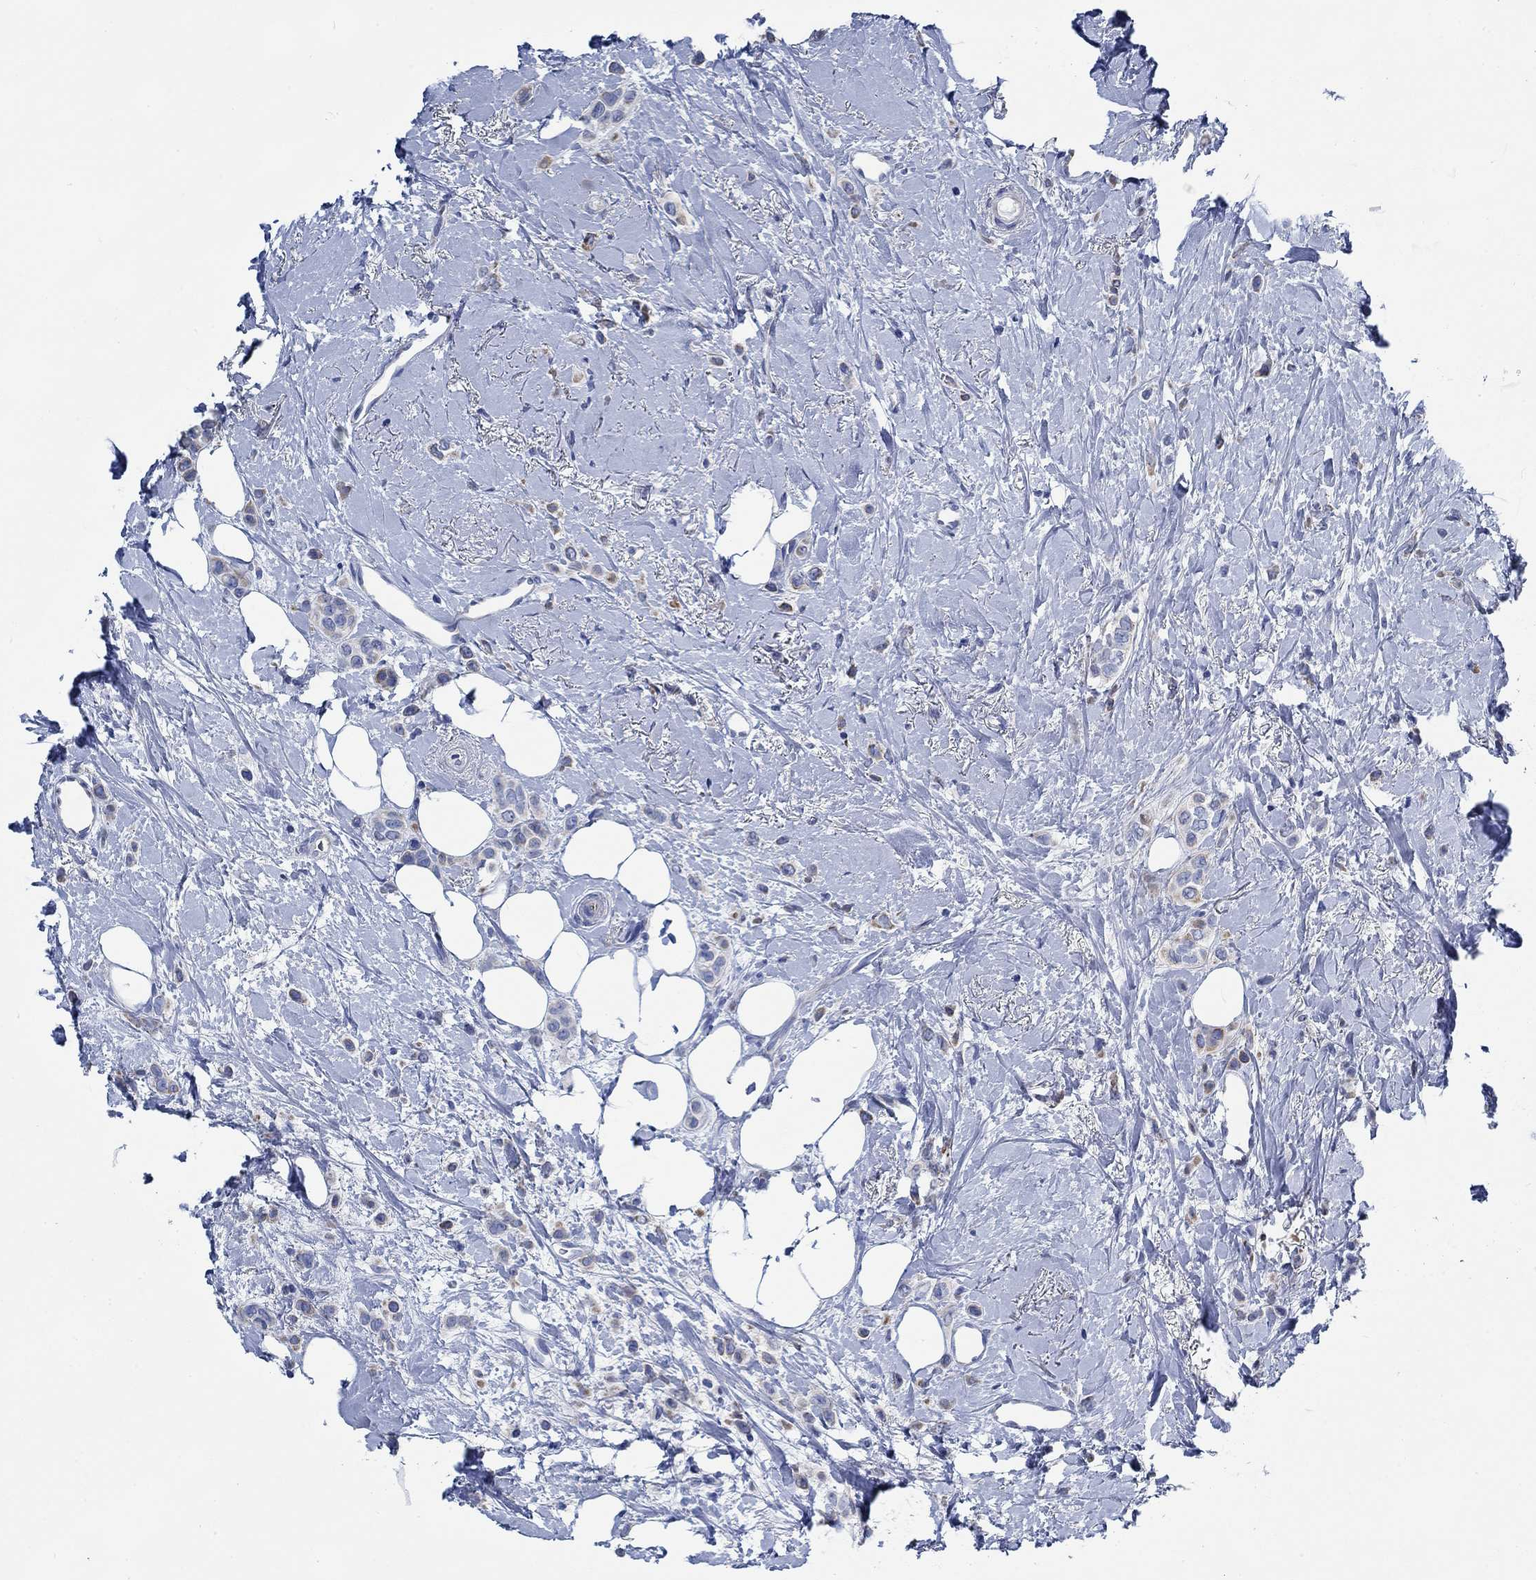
{"staining": {"intensity": "moderate", "quantity": "<25%", "location": "cytoplasmic/membranous"}, "tissue": "breast cancer", "cell_type": "Tumor cells", "image_type": "cancer", "snomed": [{"axis": "morphology", "description": "Lobular carcinoma"}, {"axis": "topography", "description": "Breast"}], "caption": "Breast cancer (lobular carcinoma) stained for a protein shows moderate cytoplasmic/membranous positivity in tumor cells. The staining was performed using DAB, with brown indicating positive protein expression. Nuclei are stained blue with hematoxylin.", "gene": "SVEP1", "patient": {"sex": "female", "age": 66}}